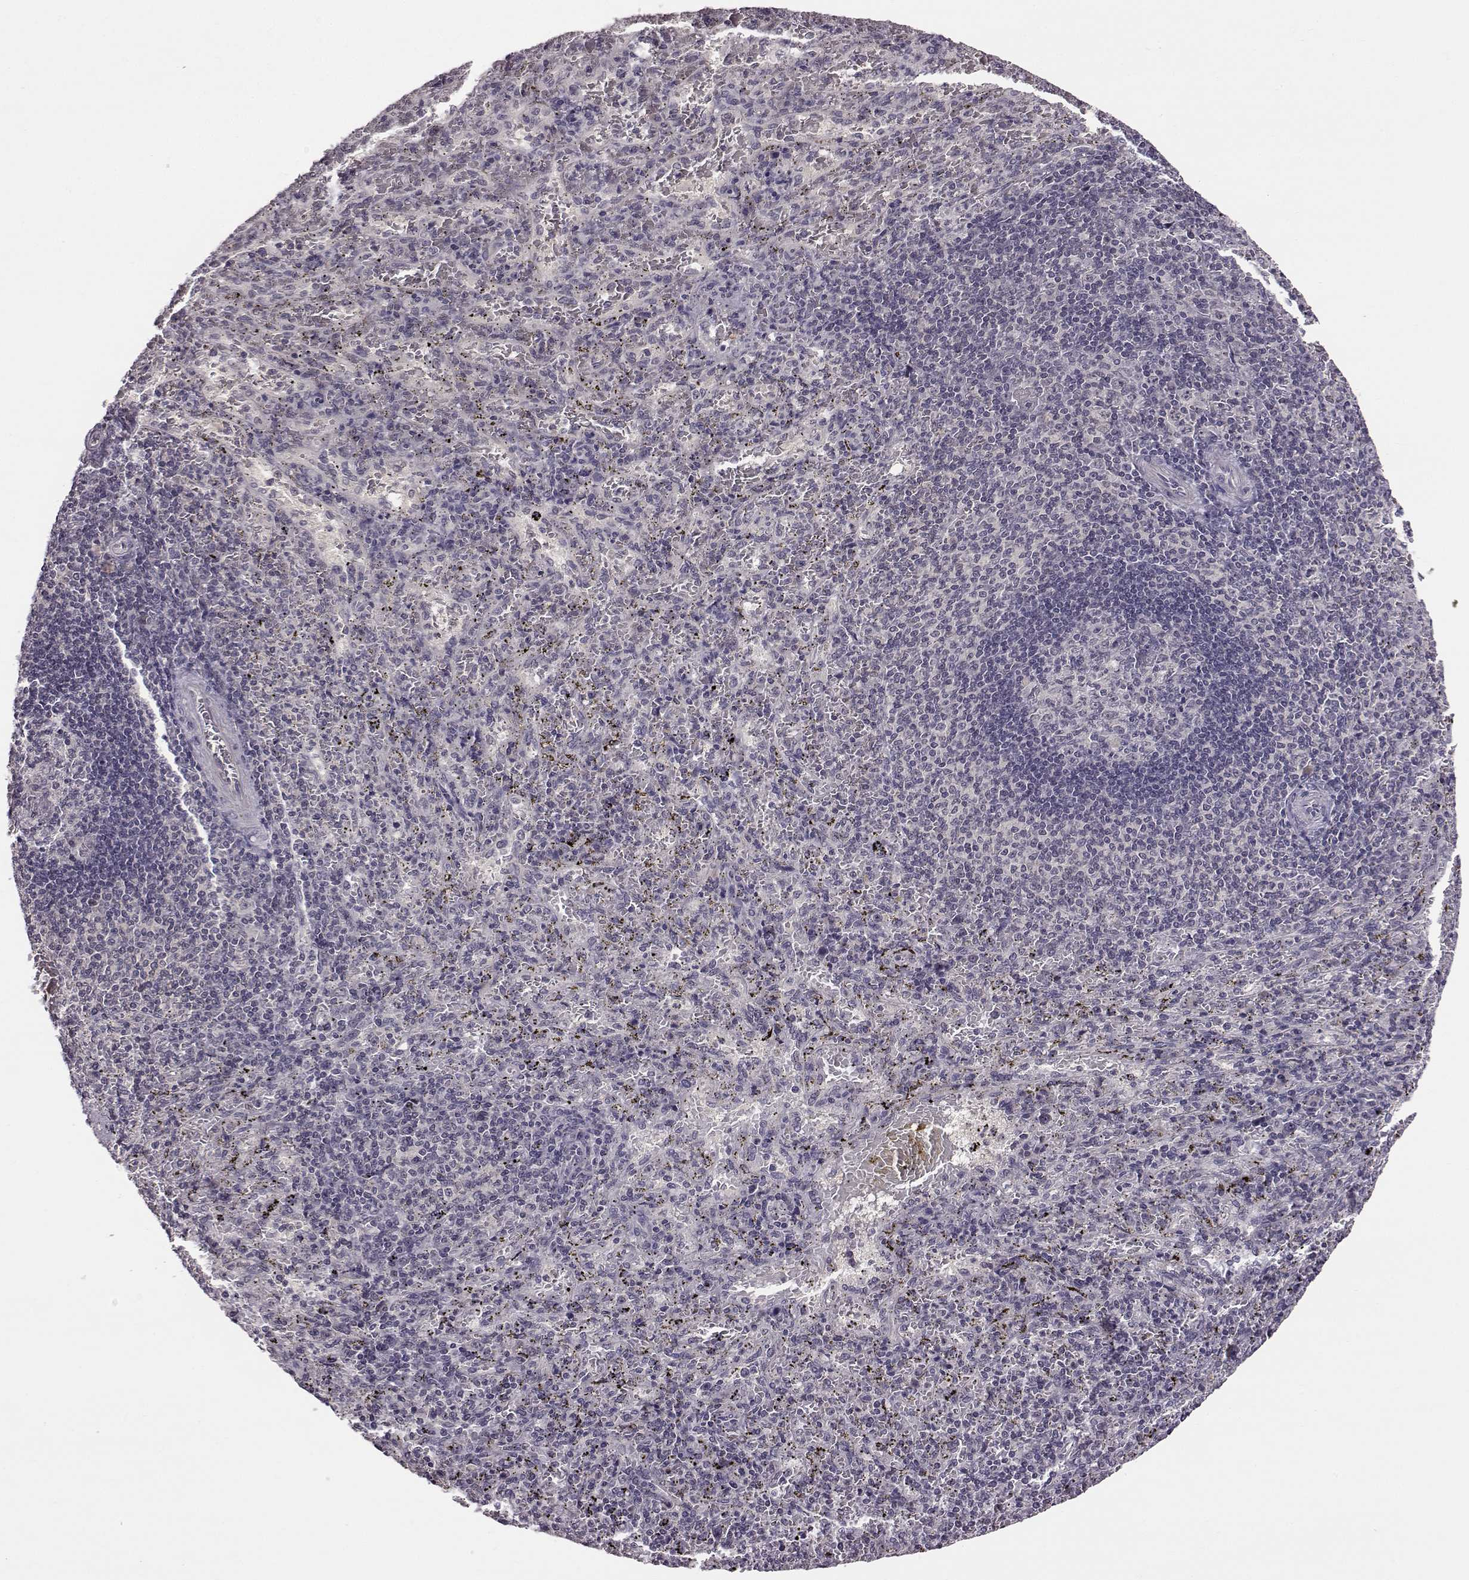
{"staining": {"intensity": "negative", "quantity": "none", "location": "none"}, "tissue": "spleen", "cell_type": "Cells in red pulp", "image_type": "normal", "snomed": [{"axis": "morphology", "description": "Normal tissue, NOS"}, {"axis": "topography", "description": "Spleen"}], "caption": "Protein analysis of unremarkable spleen reveals no significant expression in cells in red pulp. (Brightfield microscopy of DAB IHC at high magnification).", "gene": "C10orf62", "patient": {"sex": "male", "age": 57}}